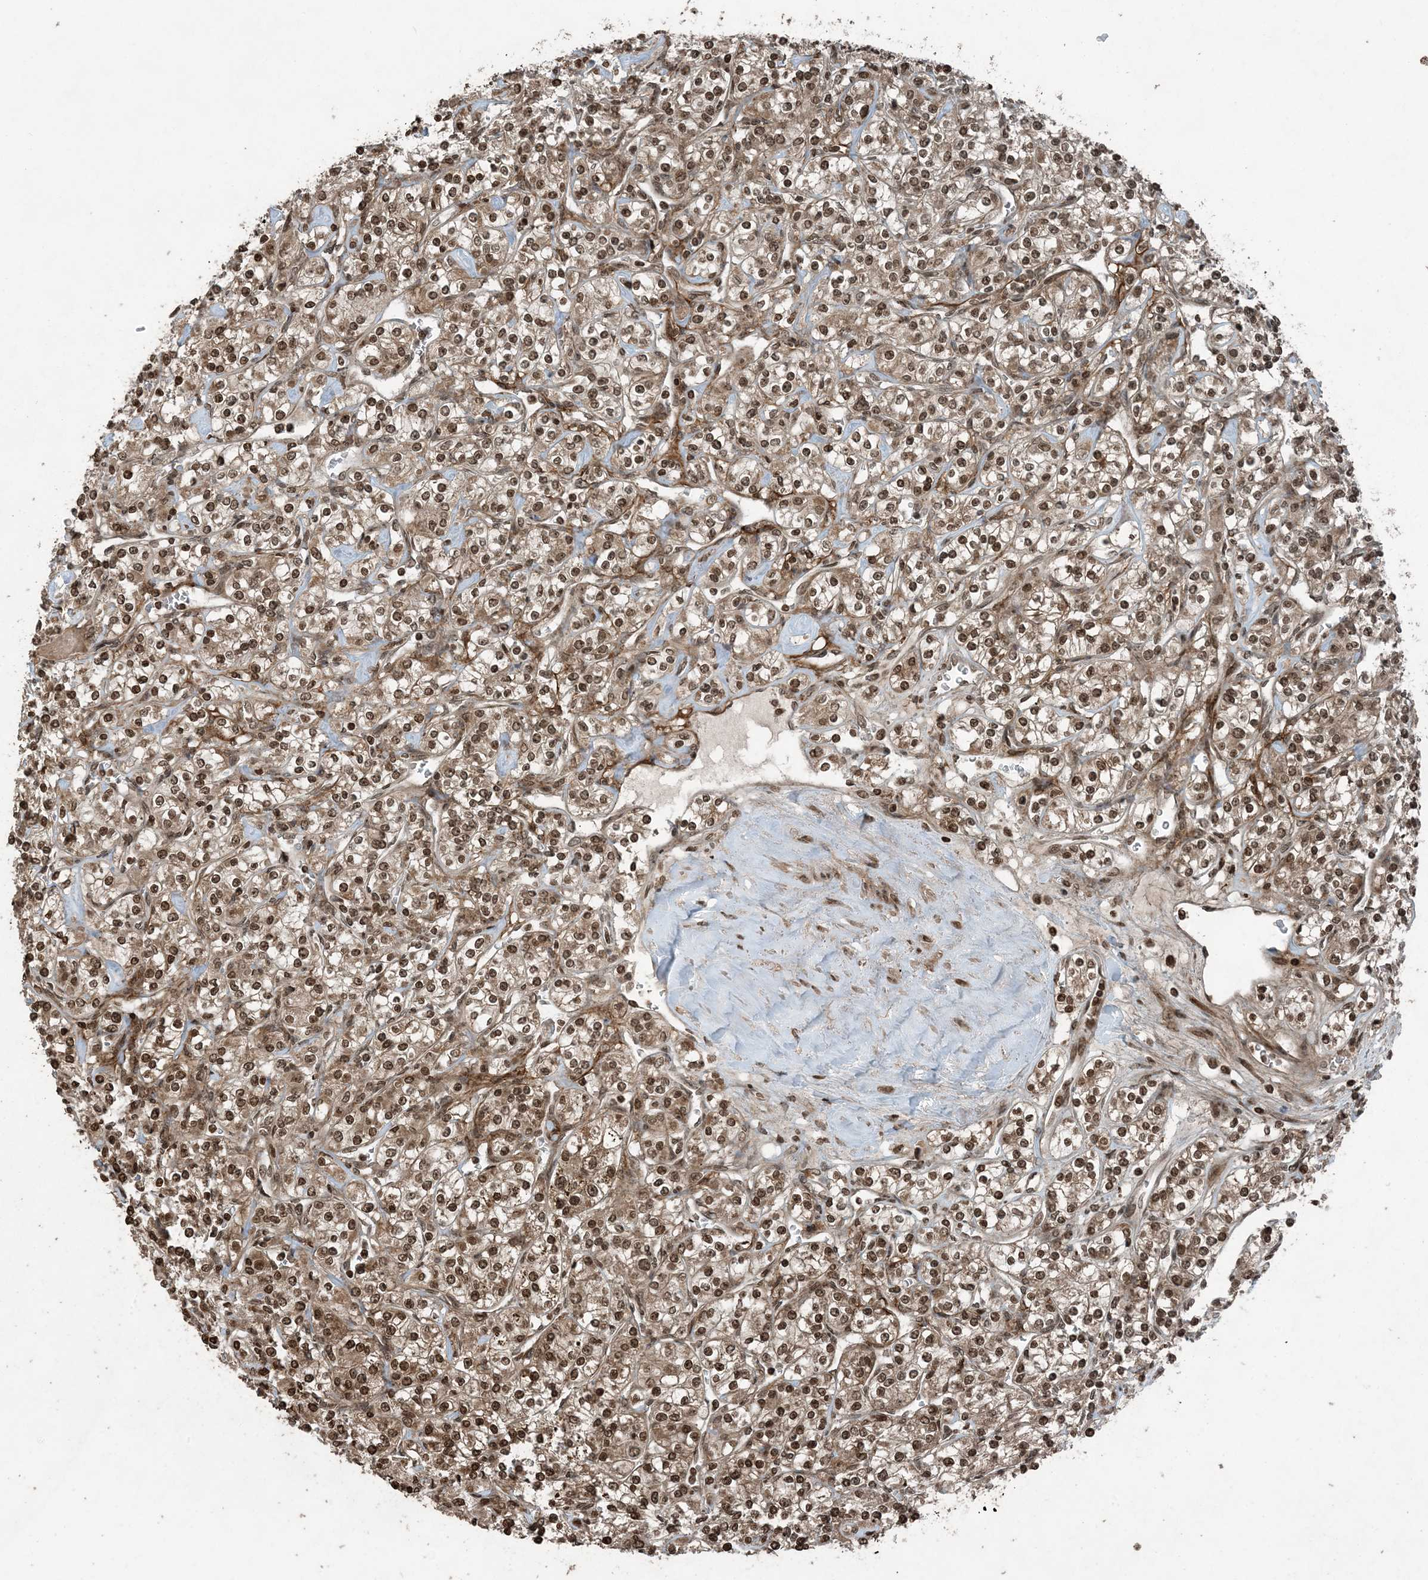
{"staining": {"intensity": "moderate", "quantity": ">75%", "location": "cytoplasmic/membranous,nuclear"}, "tissue": "renal cancer", "cell_type": "Tumor cells", "image_type": "cancer", "snomed": [{"axis": "morphology", "description": "Adenocarcinoma, NOS"}, {"axis": "topography", "description": "Kidney"}], "caption": "Renal adenocarcinoma stained for a protein shows moderate cytoplasmic/membranous and nuclear positivity in tumor cells.", "gene": "ZFAND2B", "patient": {"sex": "male", "age": 77}}